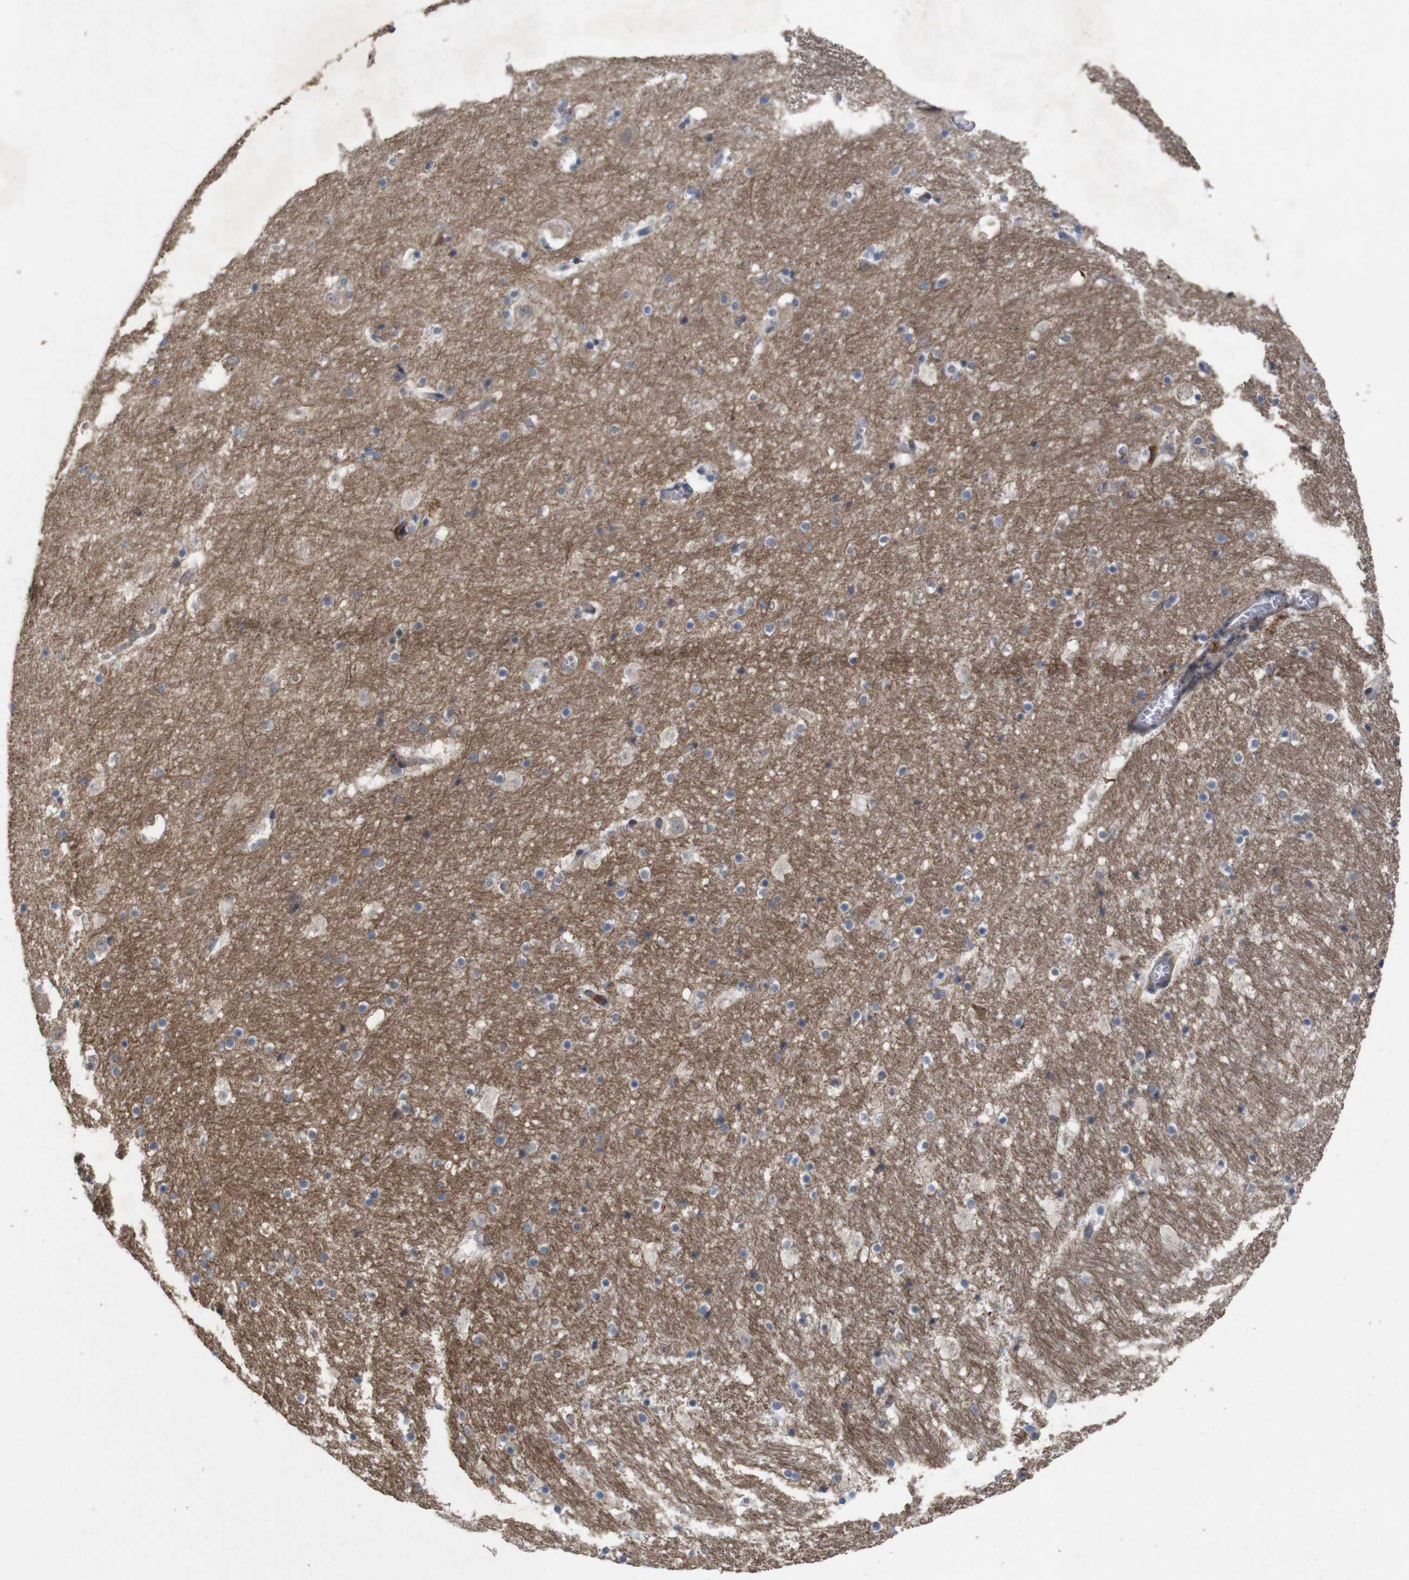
{"staining": {"intensity": "weak", "quantity": "<25%", "location": "cytoplasmic/membranous"}, "tissue": "hippocampus", "cell_type": "Glial cells", "image_type": "normal", "snomed": [{"axis": "morphology", "description": "Normal tissue, NOS"}, {"axis": "topography", "description": "Hippocampus"}], "caption": "Image shows no significant protein staining in glial cells of benign hippocampus. (DAB (3,3'-diaminobenzidine) immunohistochemistry (IHC) with hematoxylin counter stain).", "gene": "SIGLEC8", "patient": {"sex": "male", "age": 45}}